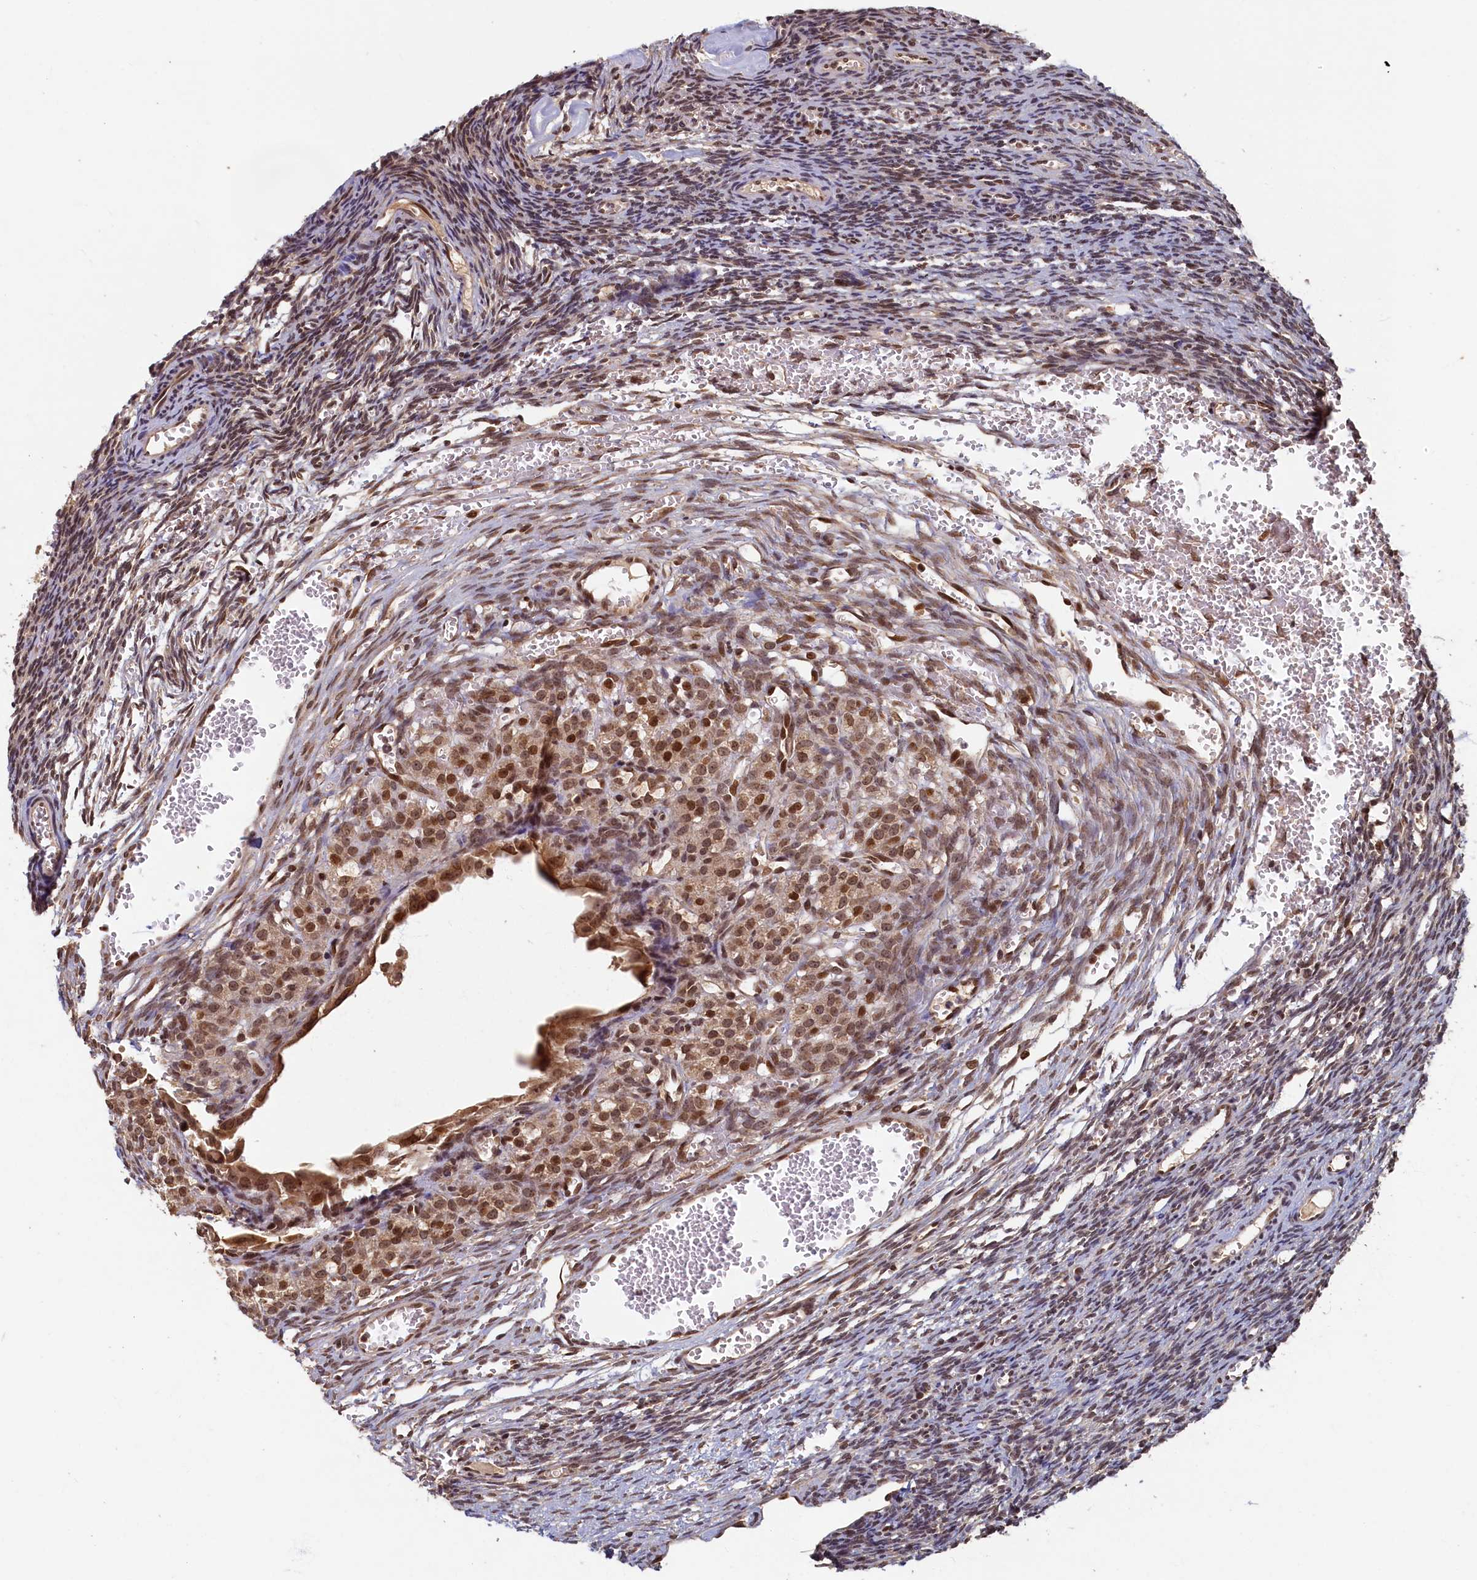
{"staining": {"intensity": "moderate", "quantity": "<25%", "location": "nuclear"}, "tissue": "ovary", "cell_type": "Ovarian stroma cells", "image_type": "normal", "snomed": [{"axis": "morphology", "description": "Normal tissue, NOS"}, {"axis": "topography", "description": "Ovary"}], "caption": "Immunohistochemistry photomicrograph of benign ovary: ovary stained using immunohistochemistry displays low levels of moderate protein expression localized specifically in the nuclear of ovarian stroma cells, appearing as a nuclear brown color.", "gene": "CKAP2L", "patient": {"sex": "female", "age": 39}}